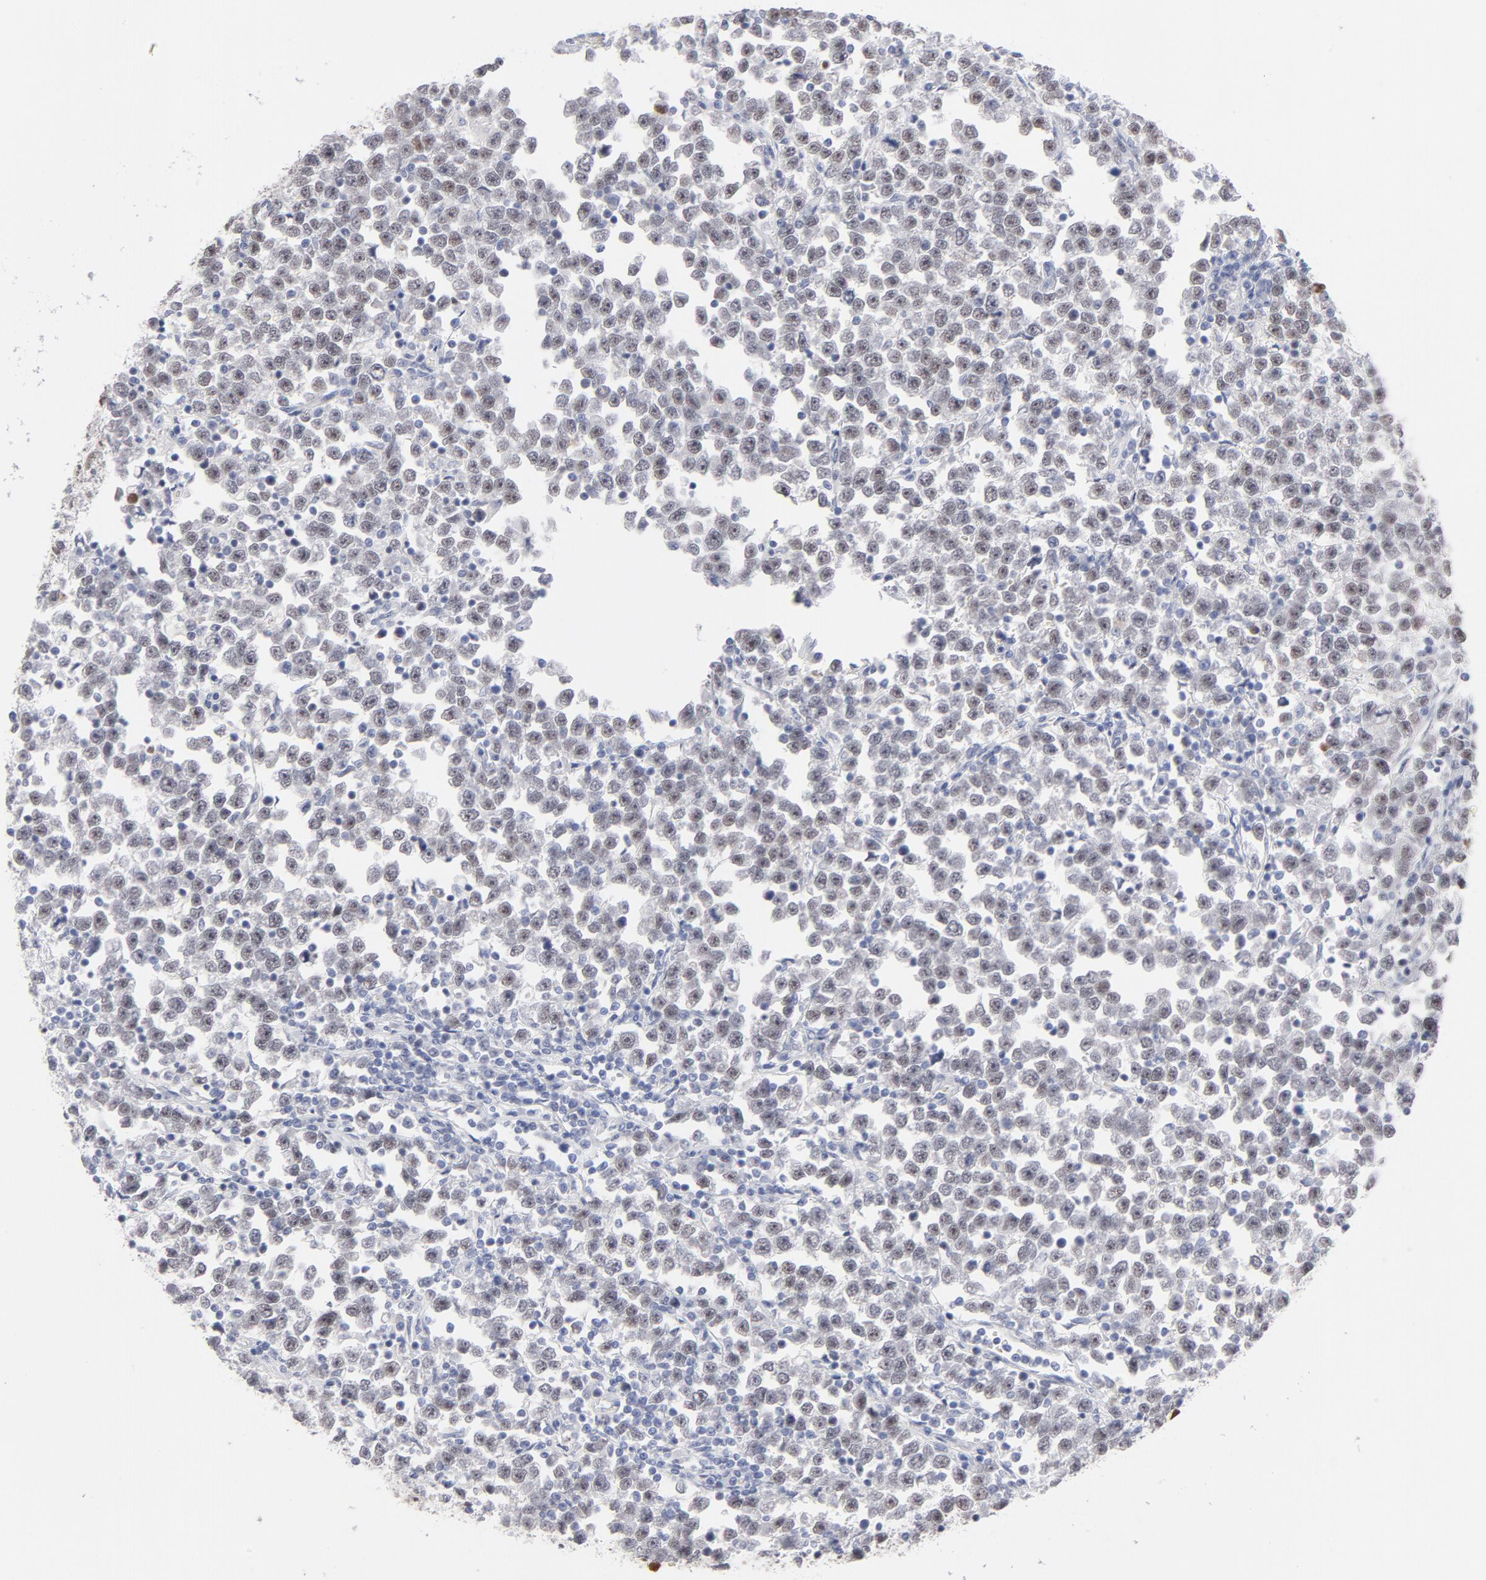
{"staining": {"intensity": "strong", "quantity": ">75%", "location": "nuclear"}, "tissue": "testis cancer", "cell_type": "Tumor cells", "image_type": "cancer", "snomed": [{"axis": "morphology", "description": "Seminoma, NOS"}, {"axis": "topography", "description": "Testis"}], "caption": "Immunohistochemical staining of human testis cancer demonstrates strong nuclear protein staining in approximately >75% of tumor cells. (DAB IHC with brightfield microscopy, high magnification).", "gene": "MCM7", "patient": {"sex": "male", "age": 43}}